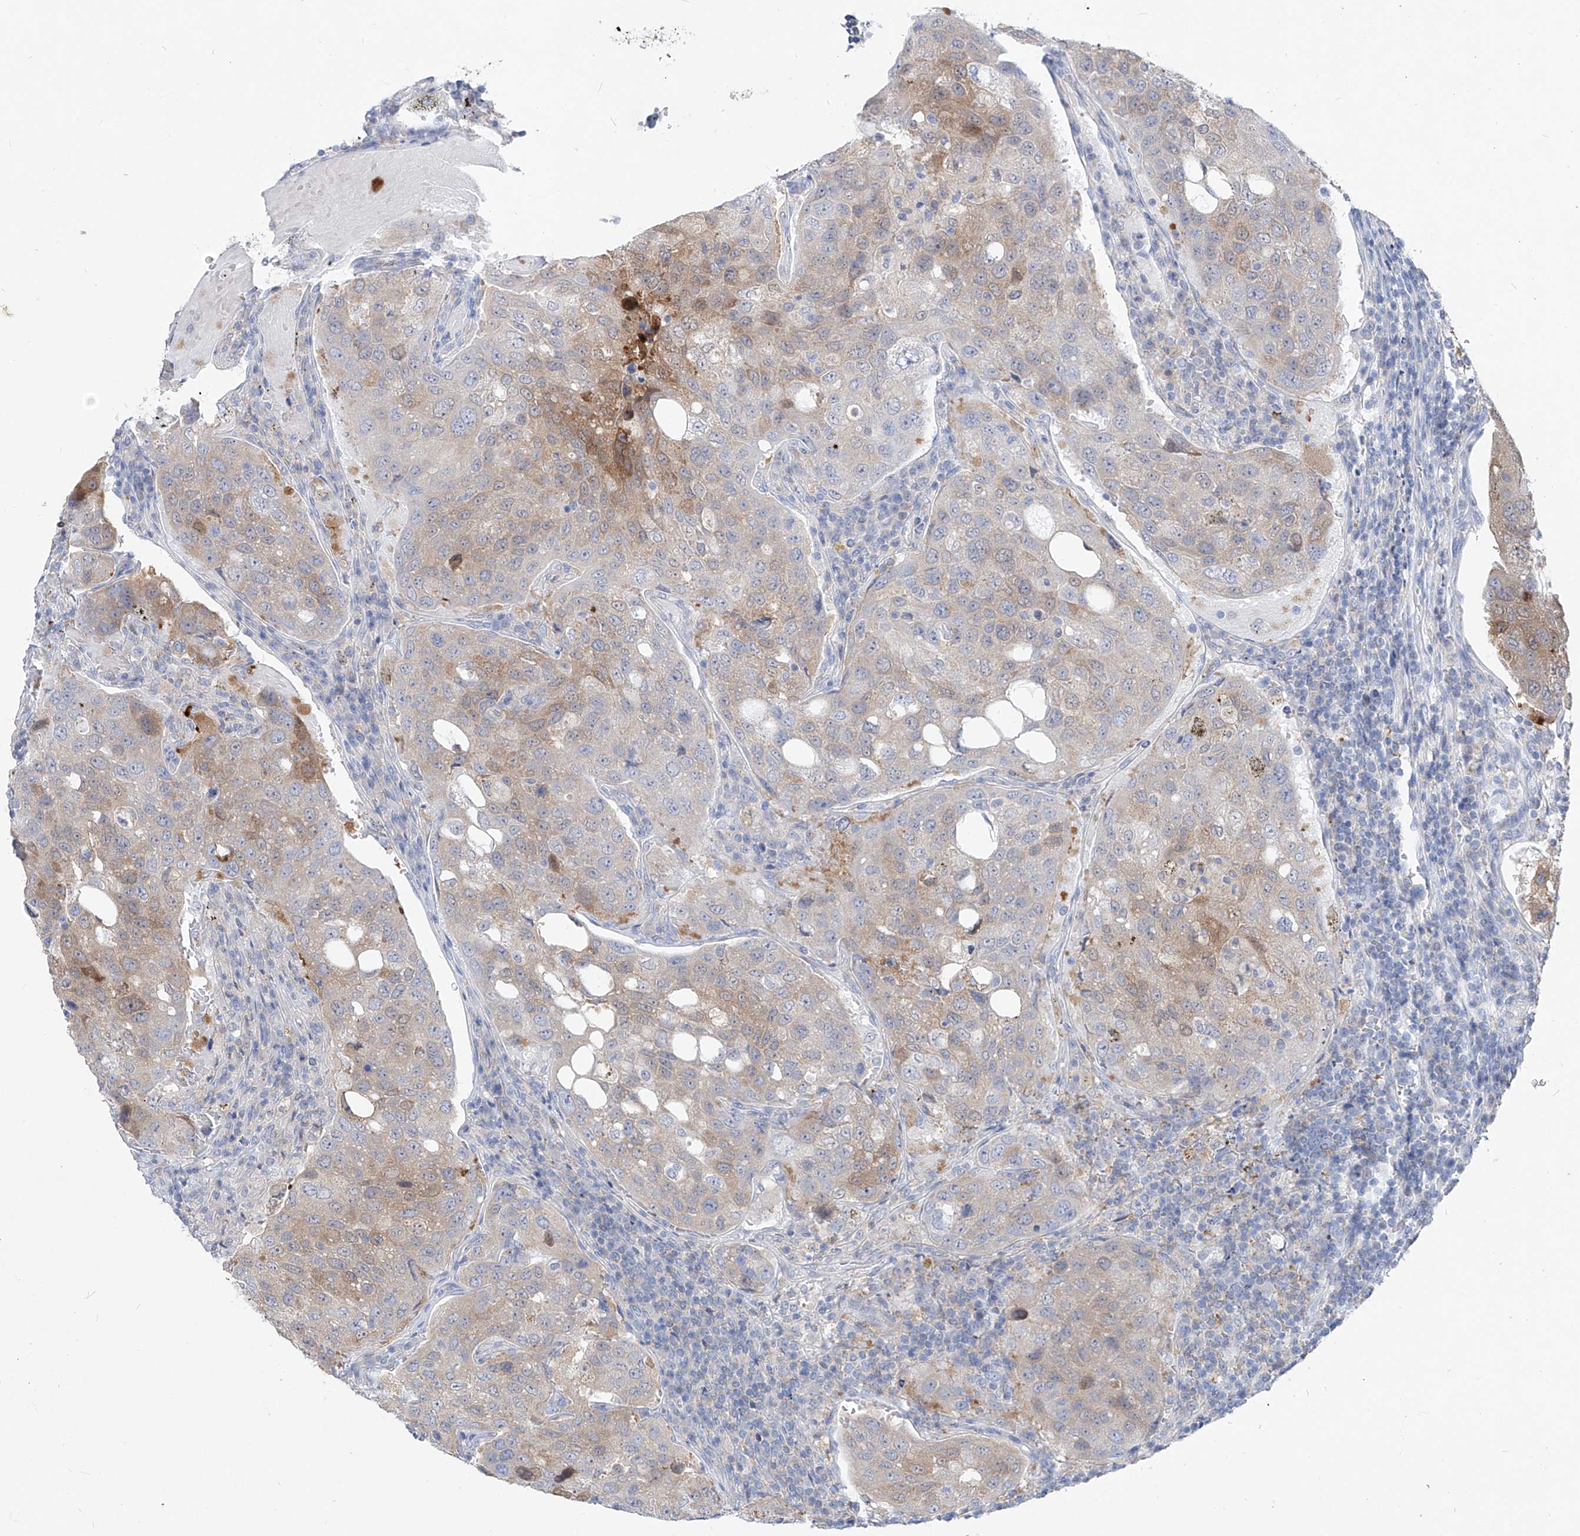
{"staining": {"intensity": "moderate", "quantity": "<25%", "location": "cytoplasmic/membranous"}, "tissue": "urothelial cancer", "cell_type": "Tumor cells", "image_type": "cancer", "snomed": [{"axis": "morphology", "description": "Urothelial carcinoma, High grade"}, {"axis": "topography", "description": "Lymph node"}, {"axis": "topography", "description": "Urinary bladder"}], "caption": "IHC (DAB (3,3'-diaminobenzidine)) staining of human urothelial carcinoma (high-grade) demonstrates moderate cytoplasmic/membranous protein expression in approximately <25% of tumor cells.", "gene": "UFL1", "patient": {"sex": "male", "age": 51}}